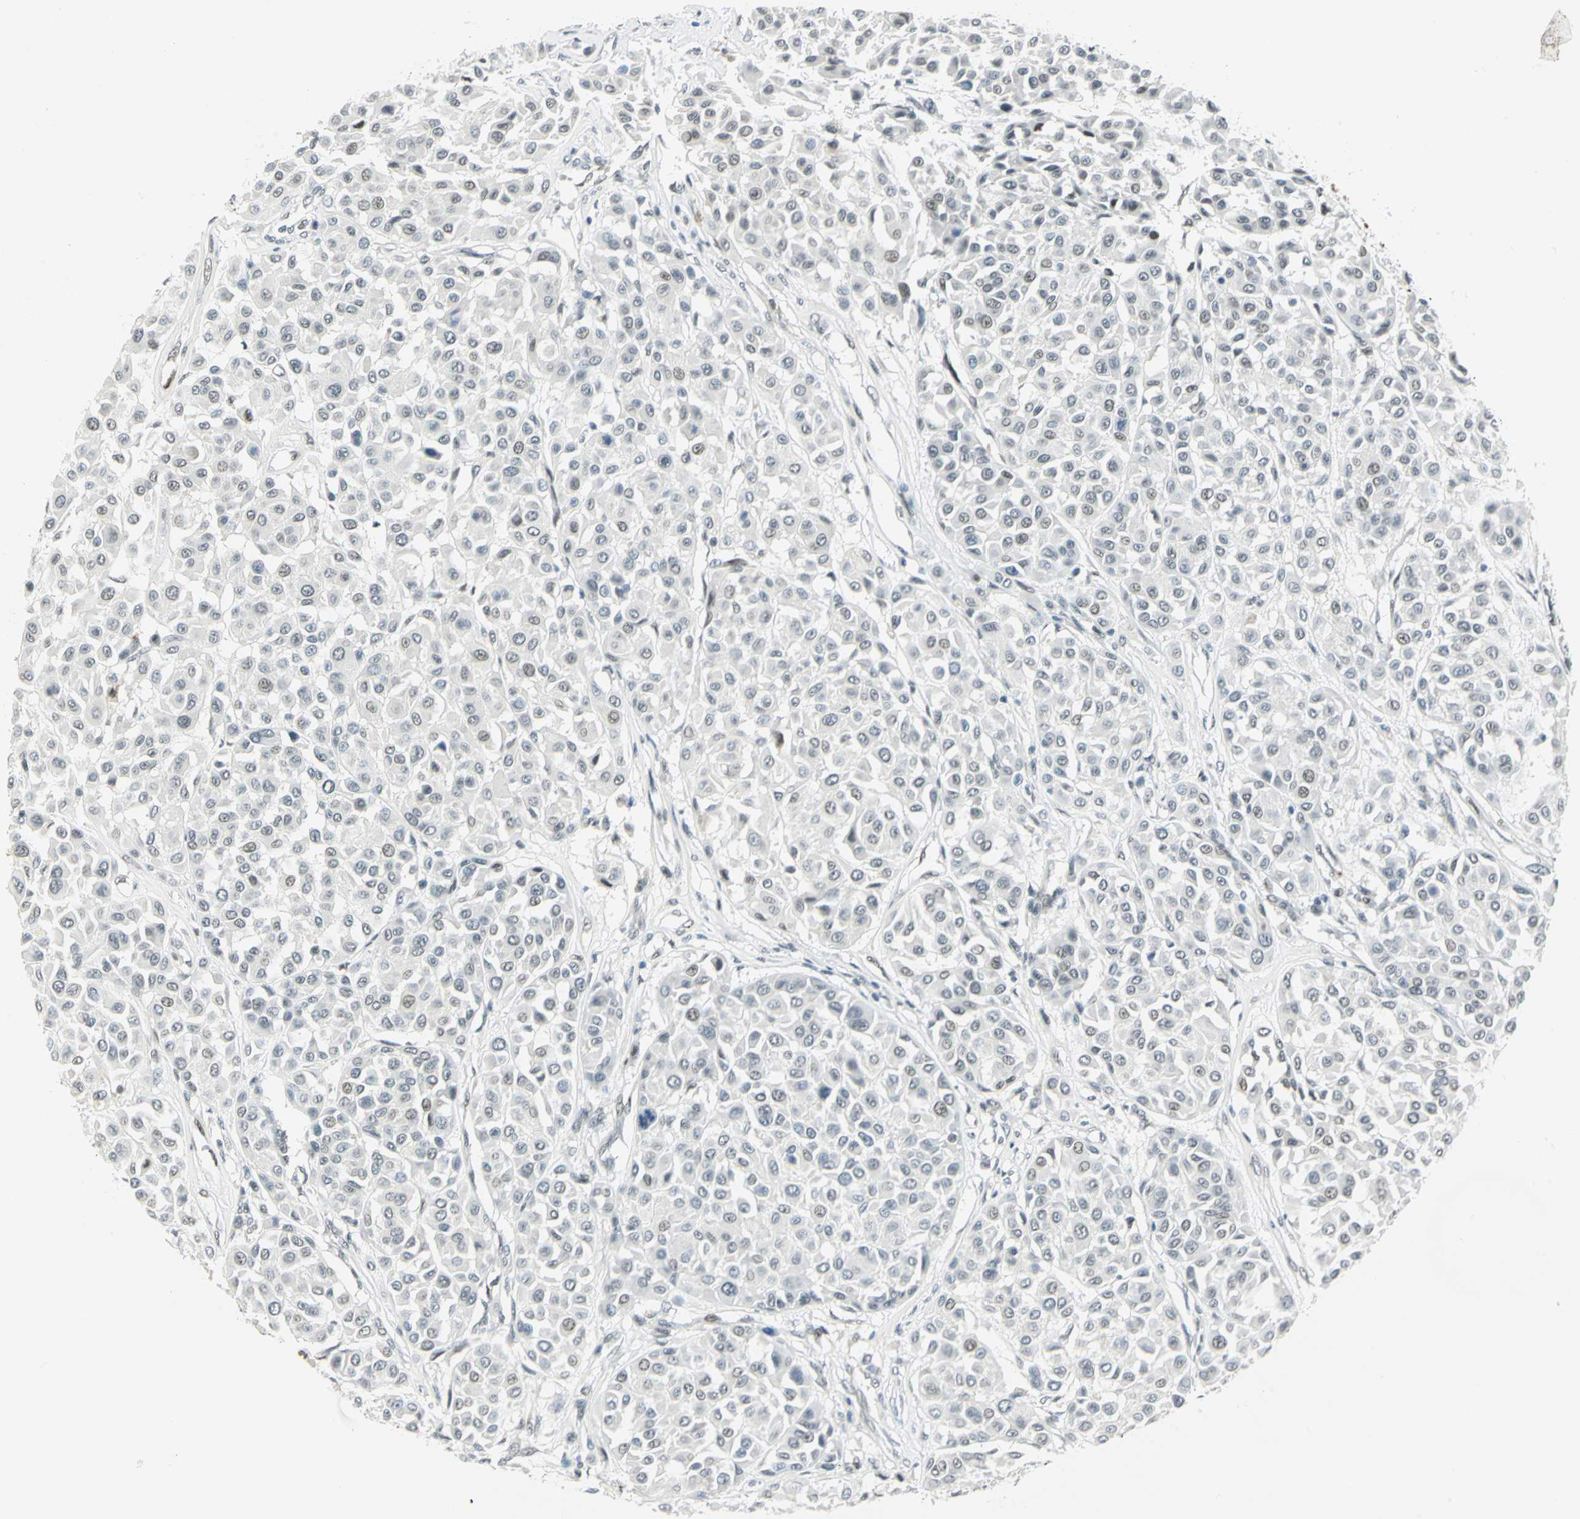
{"staining": {"intensity": "negative", "quantity": "none", "location": "none"}, "tissue": "melanoma", "cell_type": "Tumor cells", "image_type": "cancer", "snomed": [{"axis": "morphology", "description": "Malignant melanoma, Metastatic site"}, {"axis": "topography", "description": "Soft tissue"}], "caption": "Melanoma stained for a protein using immunohistochemistry (IHC) shows no positivity tumor cells.", "gene": "MTMR10", "patient": {"sex": "male", "age": 41}}